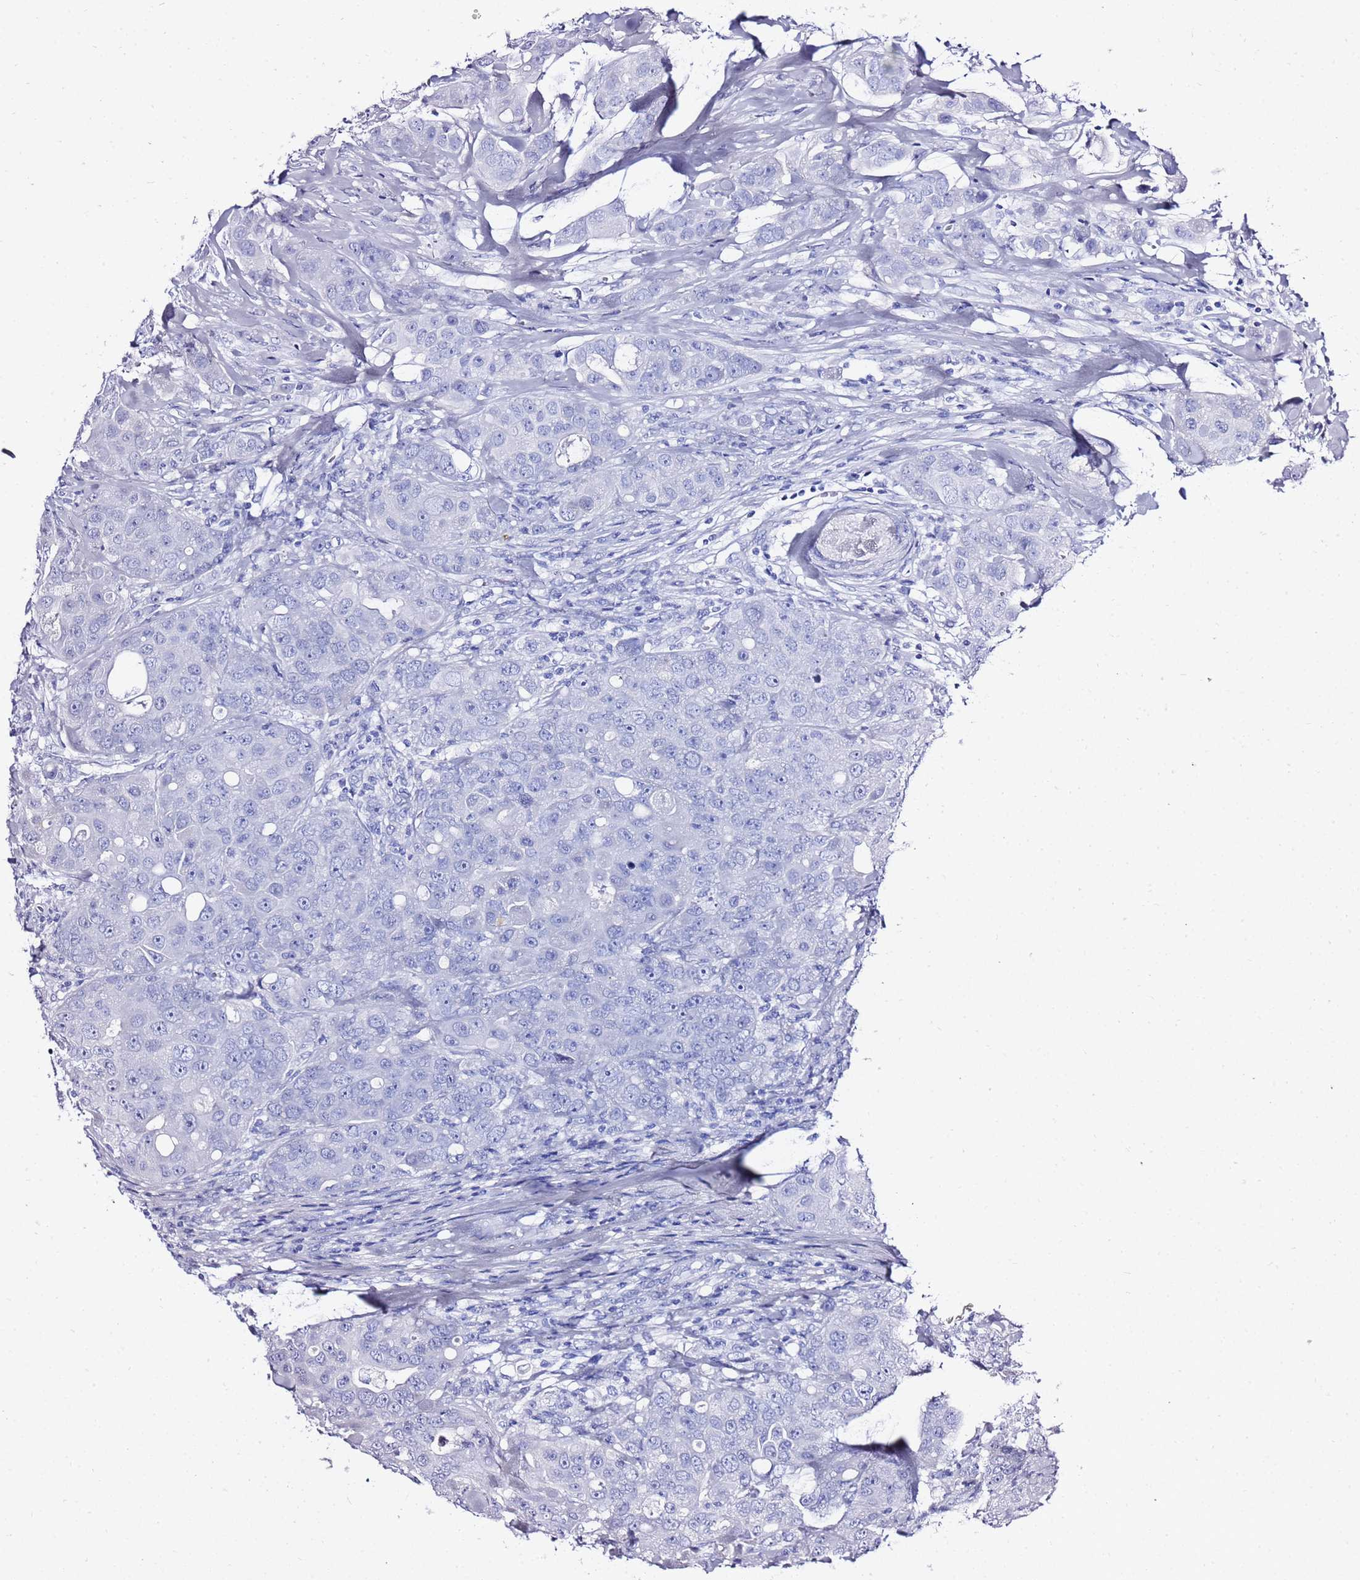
{"staining": {"intensity": "negative", "quantity": "none", "location": "none"}, "tissue": "breast cancer", "cell_type": "Tumor cells", "image_type": "cancer", "snomed": [{"axis": "morphology", "description": "Duct carcinoma"}, {"axis": "topography", "description": "Breast"}], "caption": "This is an IHC micrograph of breast cancer (intraductal carcinoma). There is no positivity in tumor cells.", "gene": "LIPF", "patient": {"sex": "female", "age": 43}}